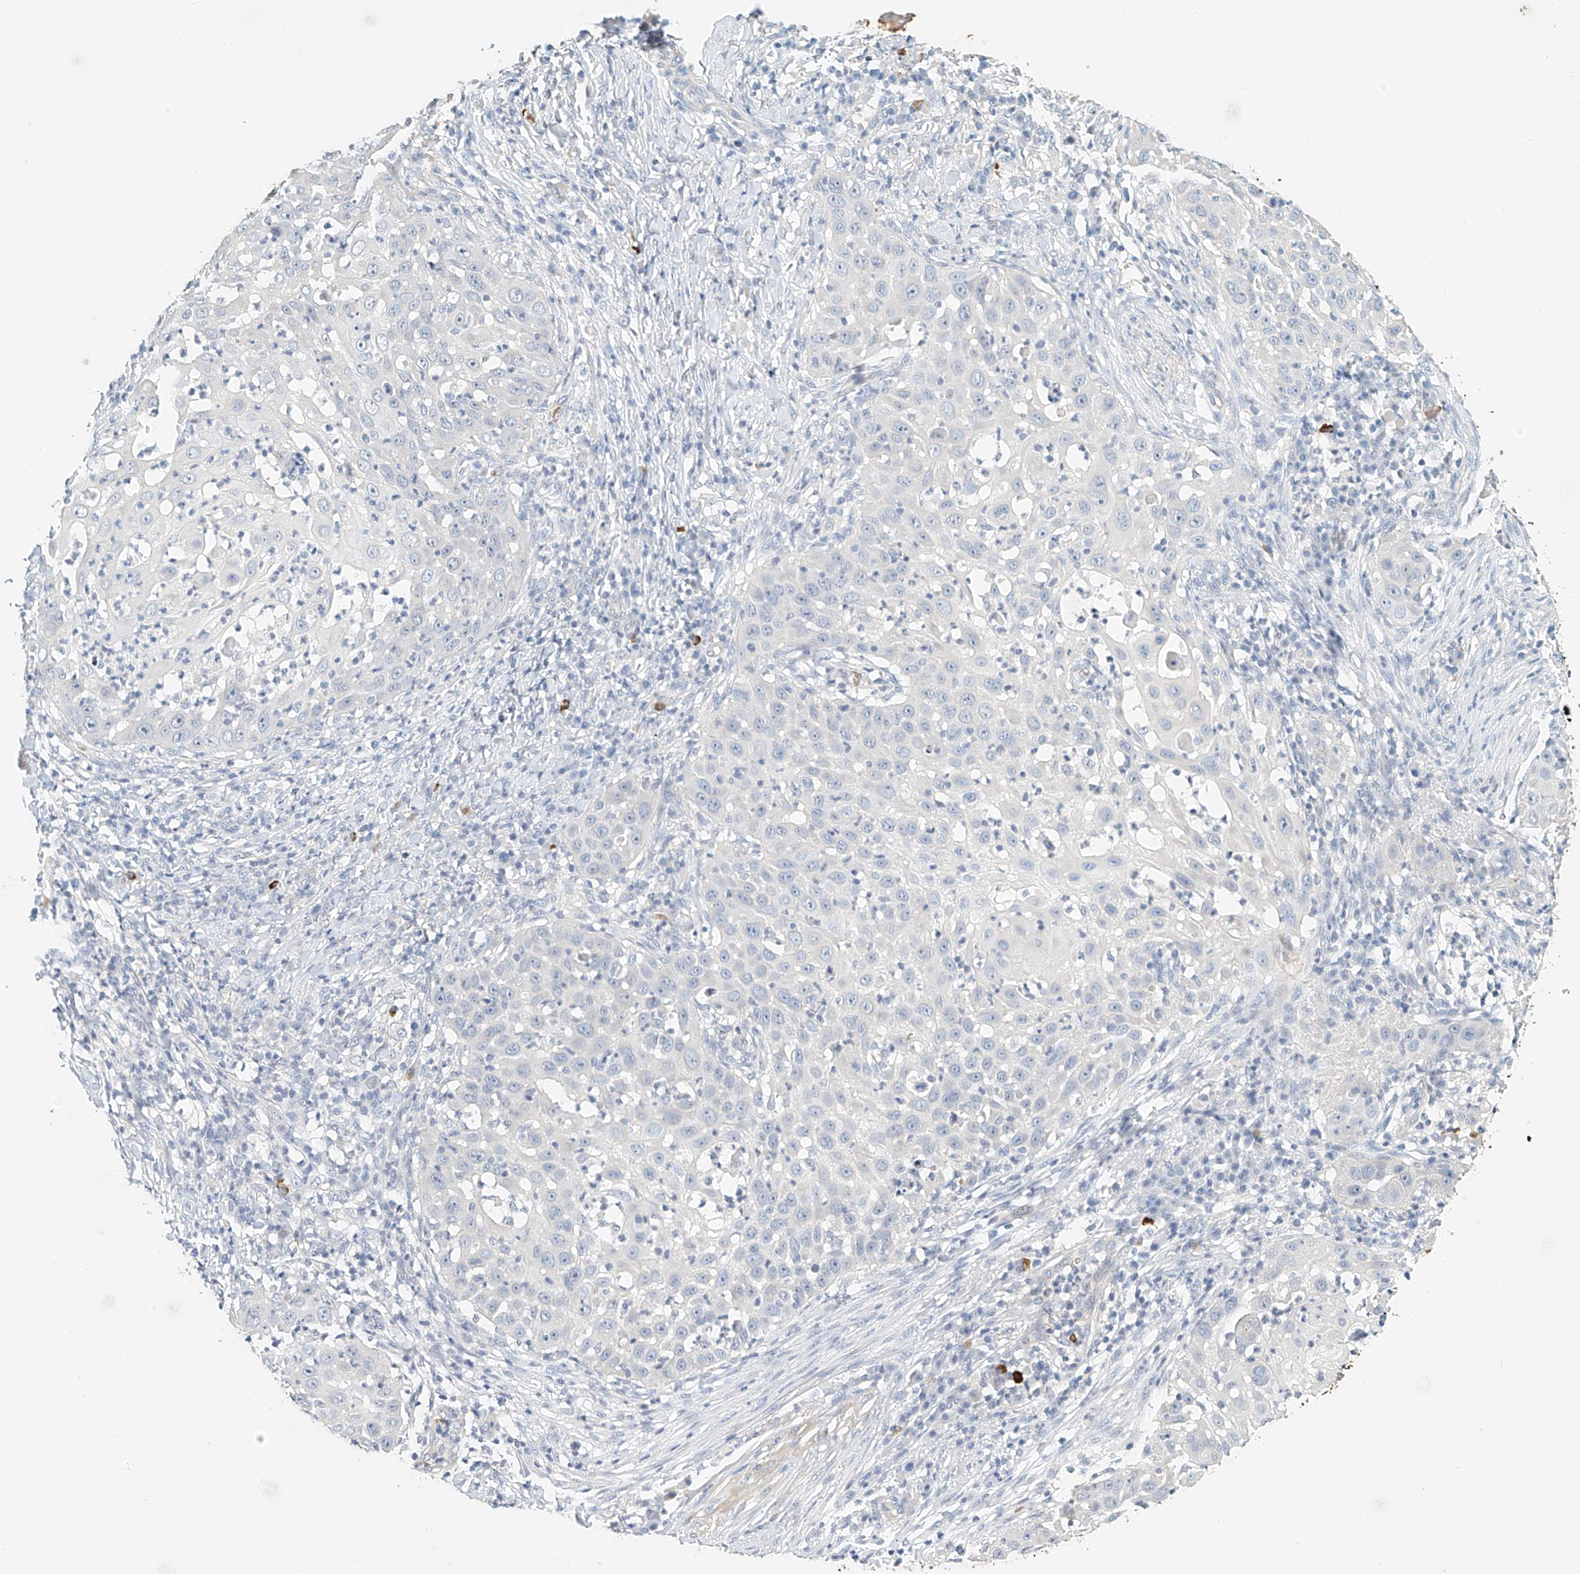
{"staining": {"intensity": "negative", "quantity": "none", "location": "none"}, "tissue": "skin cancer", "cell_type": "Tumor cells", "image_type": "cancer", "snomed": [{"axis": "morphology", "description": "Squamous cell carcinoma, NOS"}, {"axis": "topography", "description": "Skin"}], "caption": "High power microscopy histopathology image of an immunohistochemistry photomicrograph of skin squamous cell carcinoma, revealing no significant positivity in tumor cells.", "gene": "RCAN3", "patient": {"sex": "female", "age": 44}}